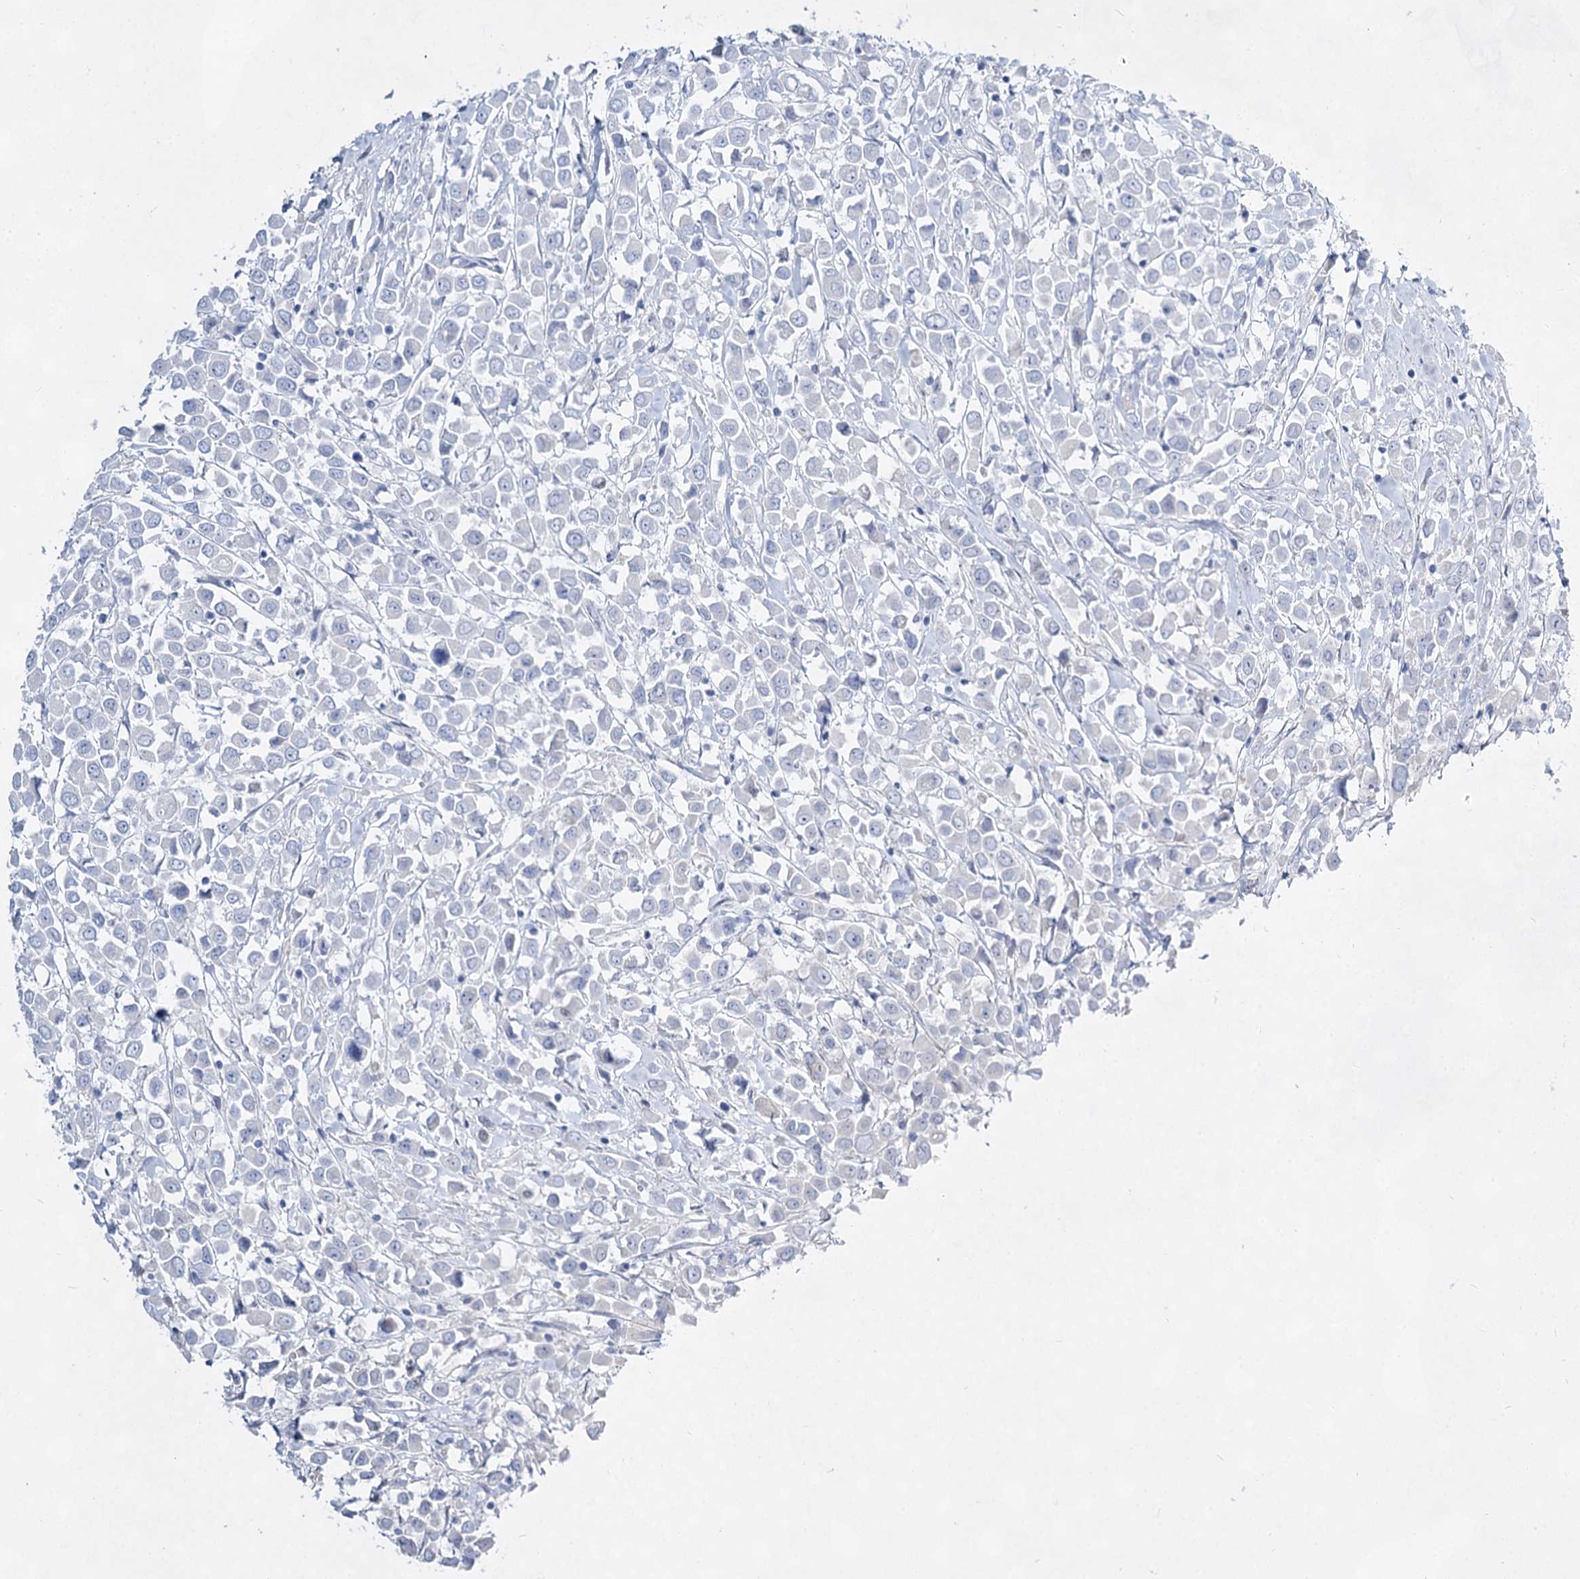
{"staining": {"intensity": "negative", "quantity": "none", "location": "none"}, "tissue": "breast cancer", "cell_type": "Tumor cells", "image_type": "cancer", "snomed": [{"axis": "morphology", "description": "Duct carcinoma"}, {"axis": "topography", "description": "Breast"}], "caption": "The immunohistochemistry histopathology image has no significant positivity in tumor cells of breast cancer (infiltrating ductal carcinoma) tissue. The staining is performed using DAB (3,3'-diaminobenzidine) brown chromogen with nuclei counter-stained in using hematoxylin.", "gene": "SLC17A2", "patient": {"sex": "female", "age": 61}}